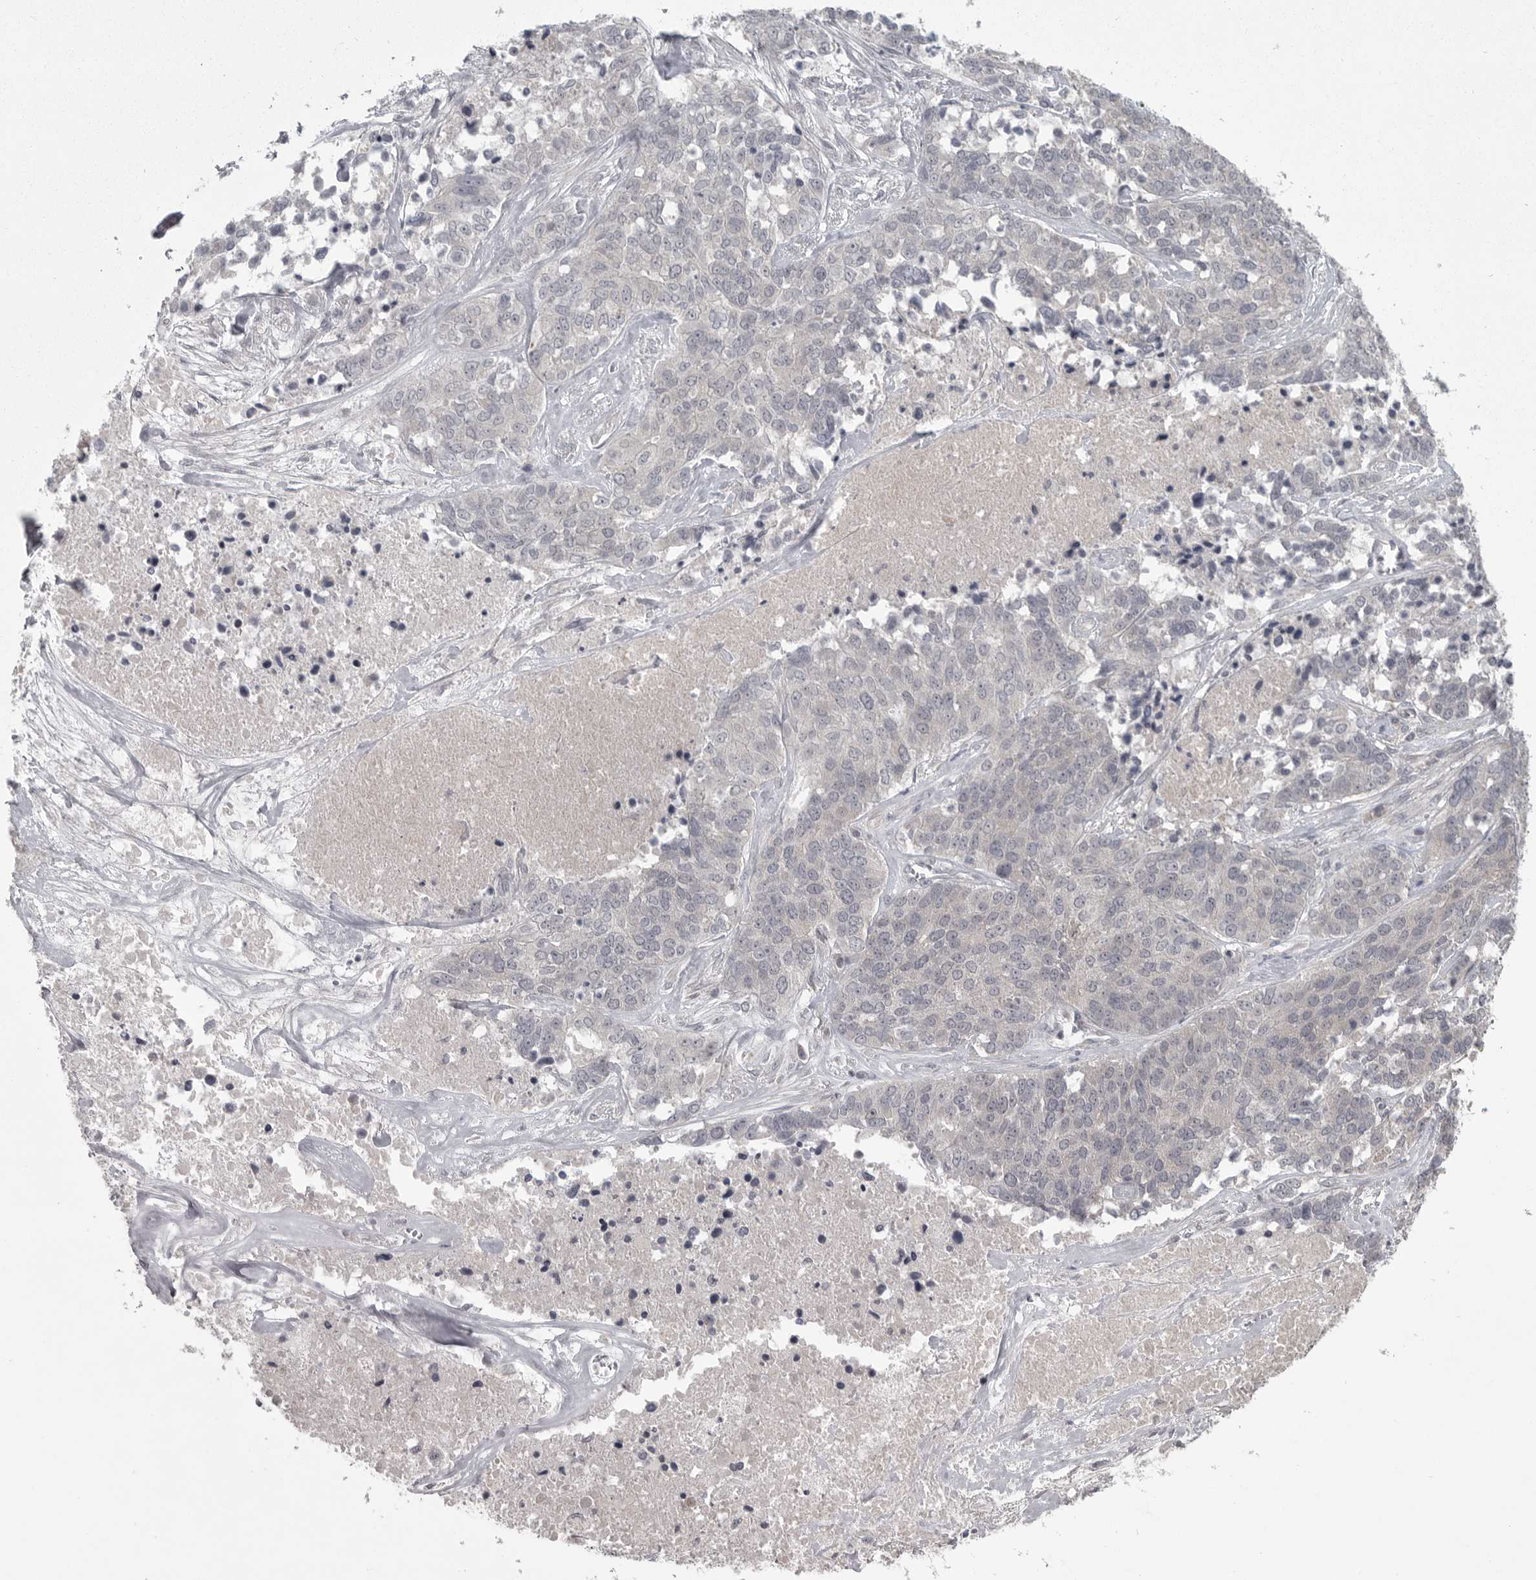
{"staining": {"intensity": "negative", "quantity": "none", "location": "none"}, "tissue": "ovarian cancer", "cell_type": "Tumor cells", "image_type": "cancer", "snomed": [{"axis": "morphology", "description": "Cystadenocarcinoma, serous, NOS"}, {"axis": "topography", "description": "Ovary"}], "caption": "Protein analysis of ovarian serous cystadenocarcinoma displays no significant expression in tumor cells.", "gene": "PHF13", "patient": {"sex": "female", "age": 44}}